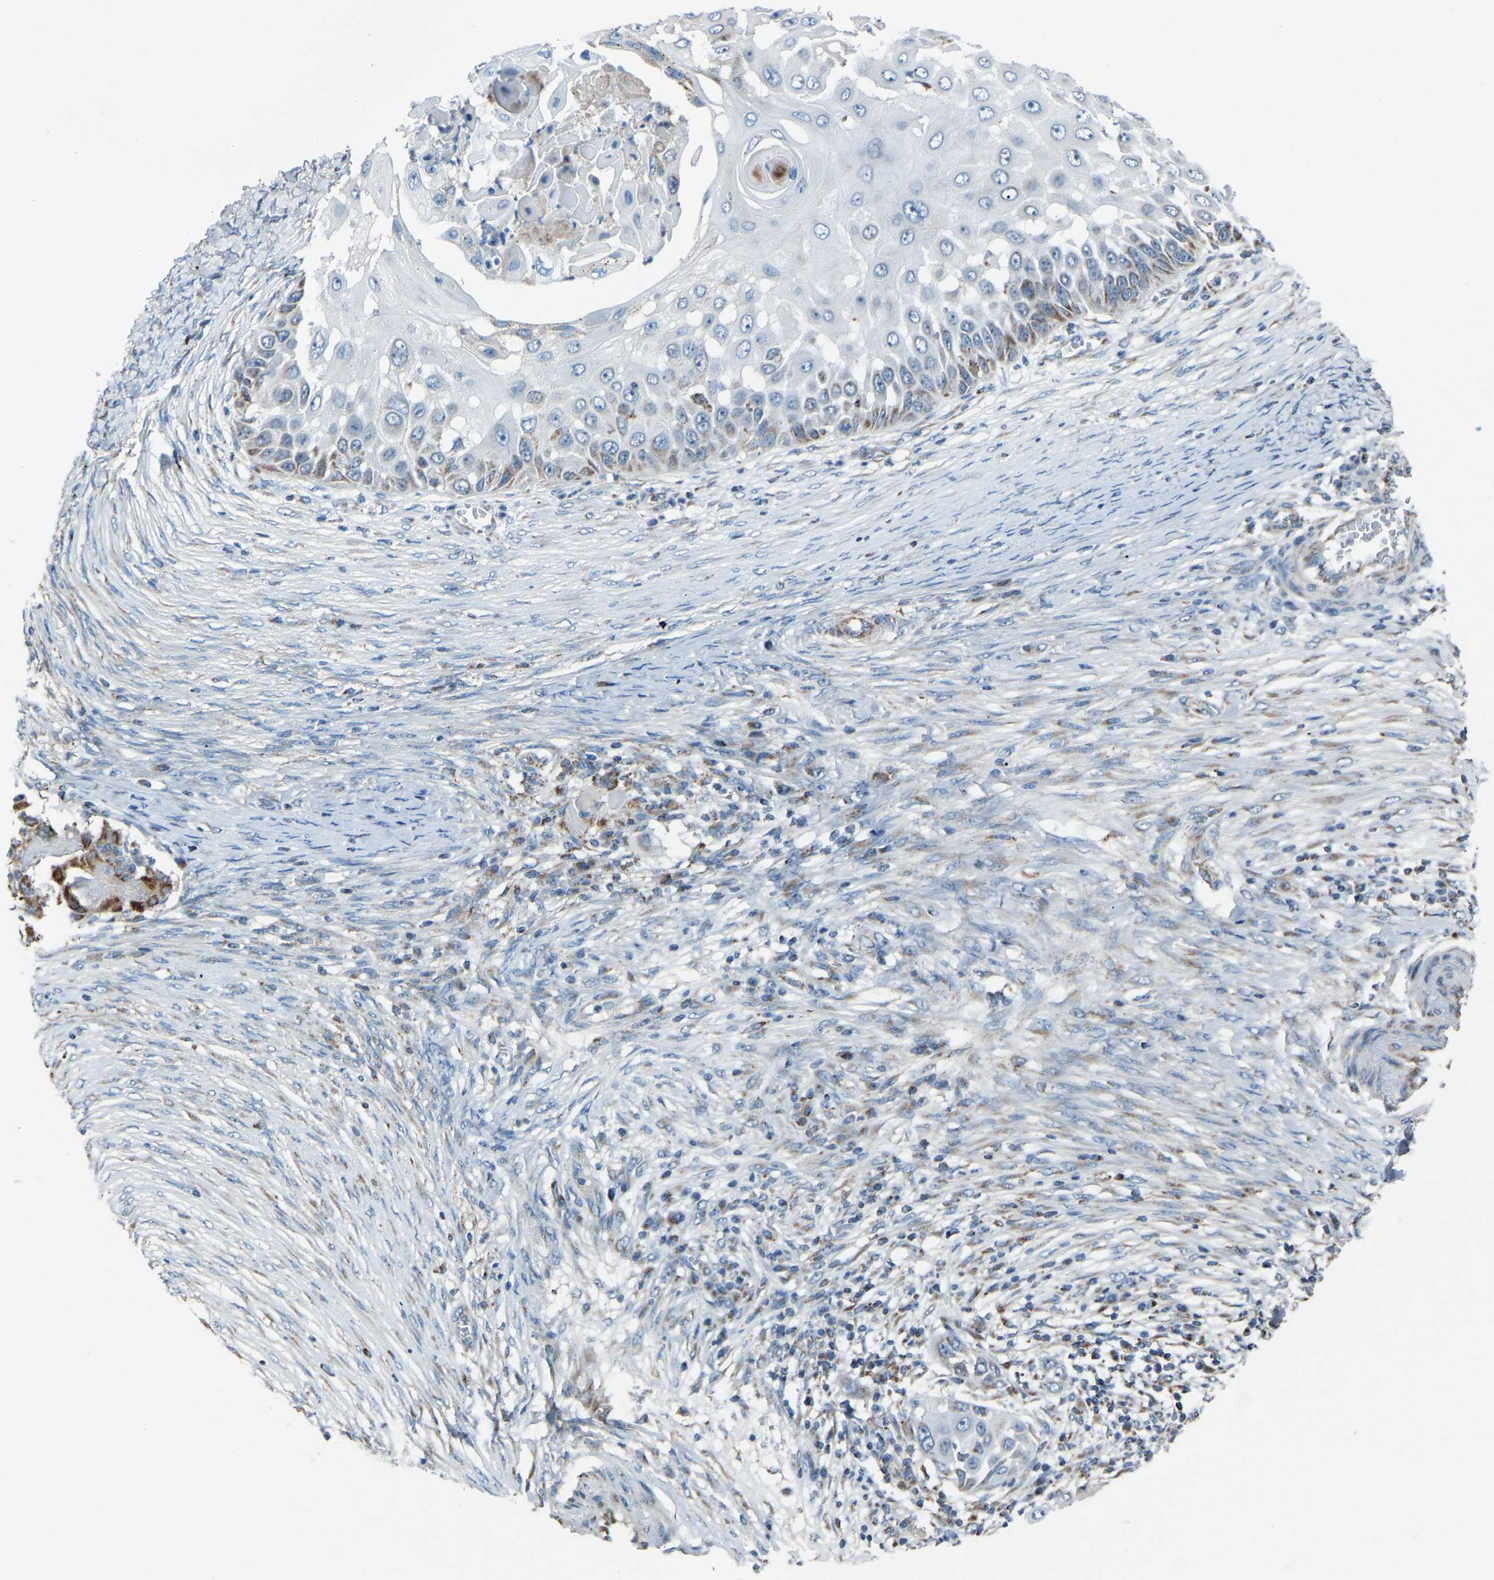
{"staining": {"intensity": "moderate", "quantity": "<25%", "location": "cytoplasmic/membranous"}, "tissue": "skin cancer", "cell_type": "Tumor cells", "image_type": "cancer", "snomed": [{"axis": "morphology", "description": "Squamous cell carcinoma, NOS"}, {"axis": "topography", "description": "Skin"}], "caption": "A low amount of moderate cytoplasmic/membranous staining is present in approximately <25% of tumor cells in skin cancer (squamous cell carcinoma) tissue.", "gene": "CANT1", "patient": {"sex": "female", "age": 44}}